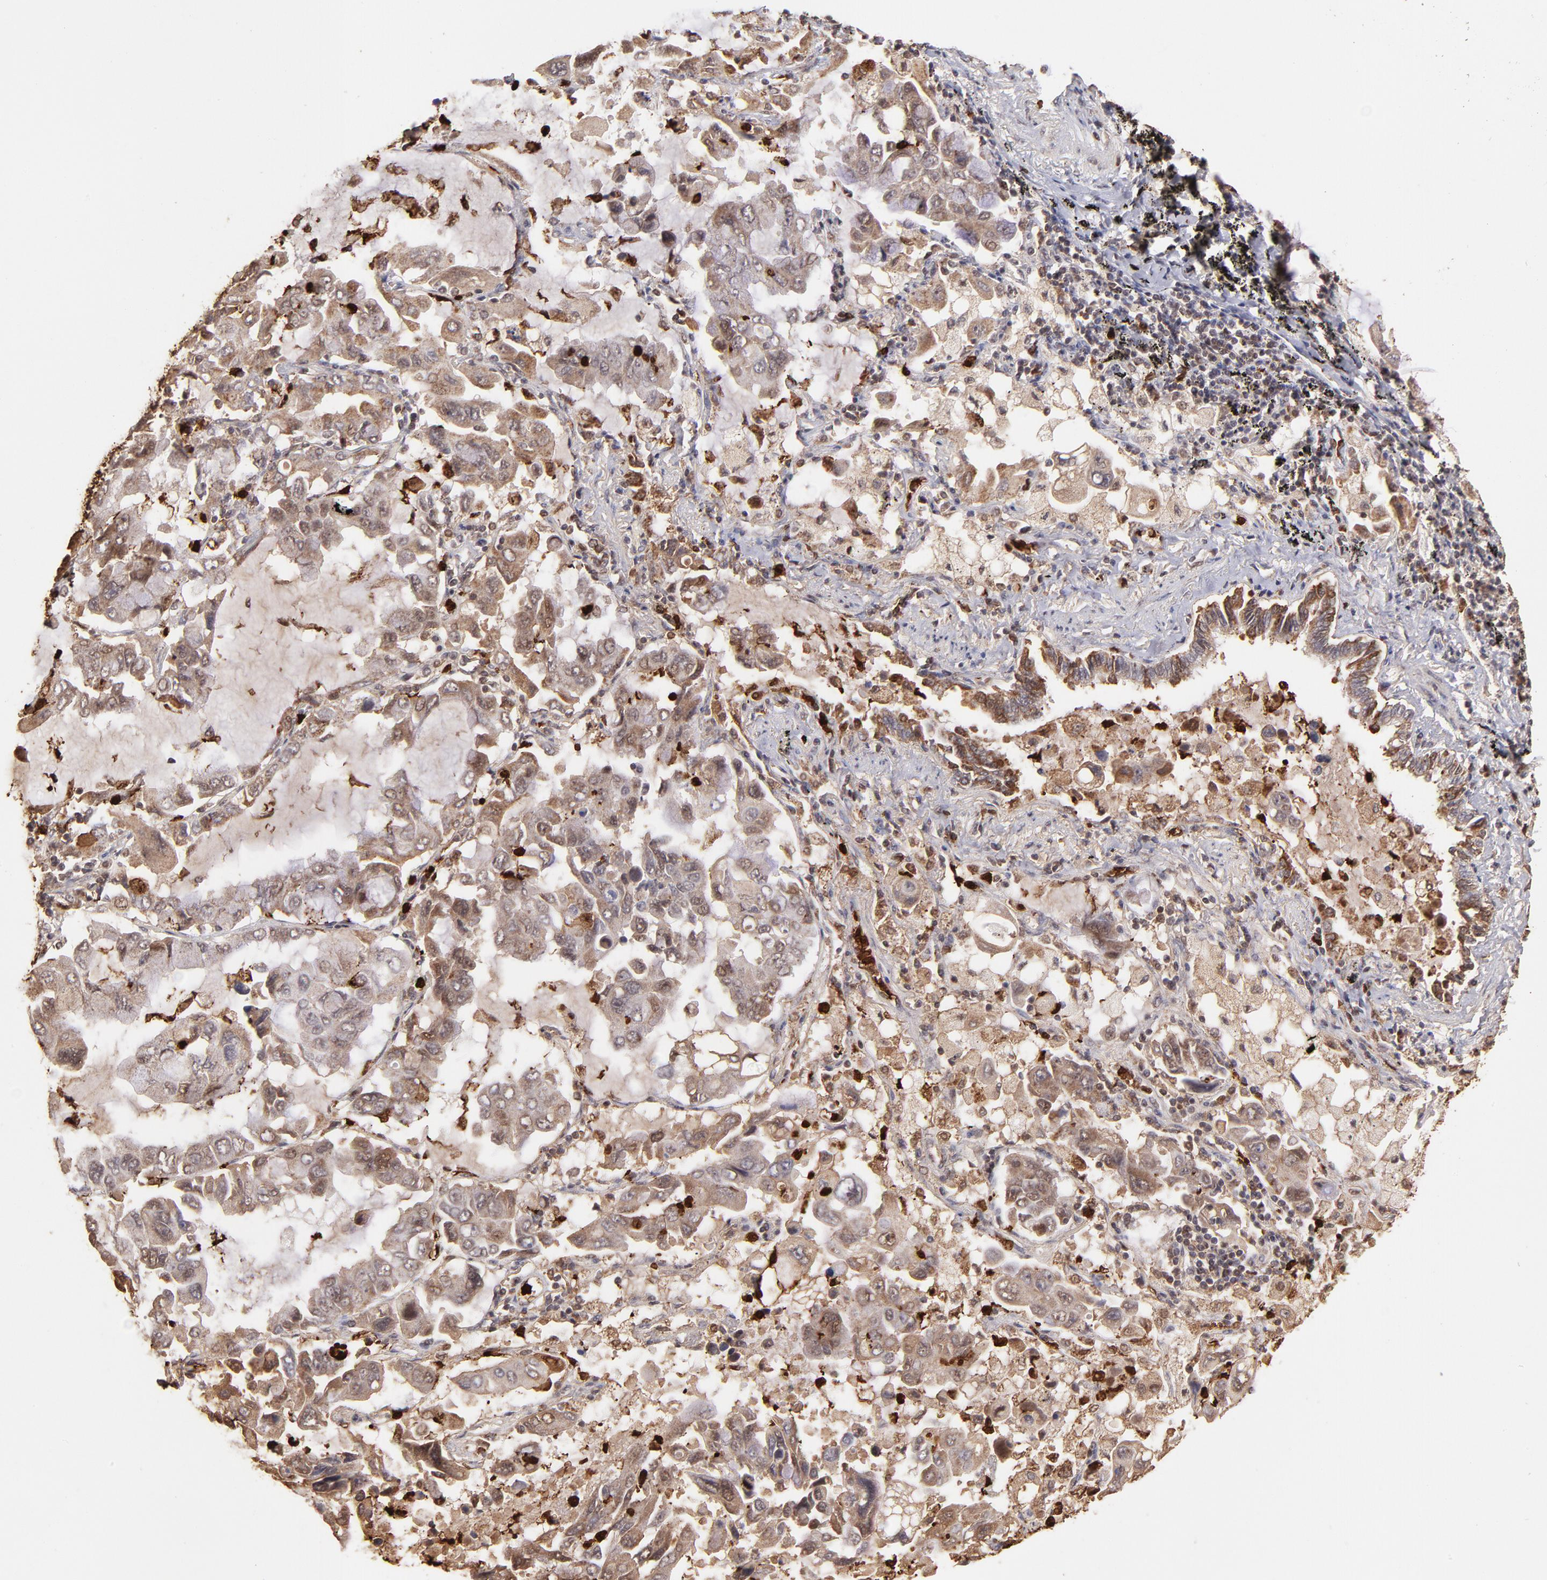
{"staining": {"intensity": "moderate", "quantity": ">75%", "location": "cytoplasmic/membranous"}, "tissue": "lung cancer", "cell_type": "Tumor cells", "image_type": "cancer", "snomed": [{"axis": "morphology", "description": "Adenocarcinoma, NOS"}, {"axis": "topography", "description": "Lung"}], "caption": "This histopathology image displays IHC staining of human adenocarcinoma (lung), with medium moderate cytoplasmic/membranous expression in approximately >75% of tumor cells.", "gene": "ZFX", "patient": {"sex": "male", "age": 64}}